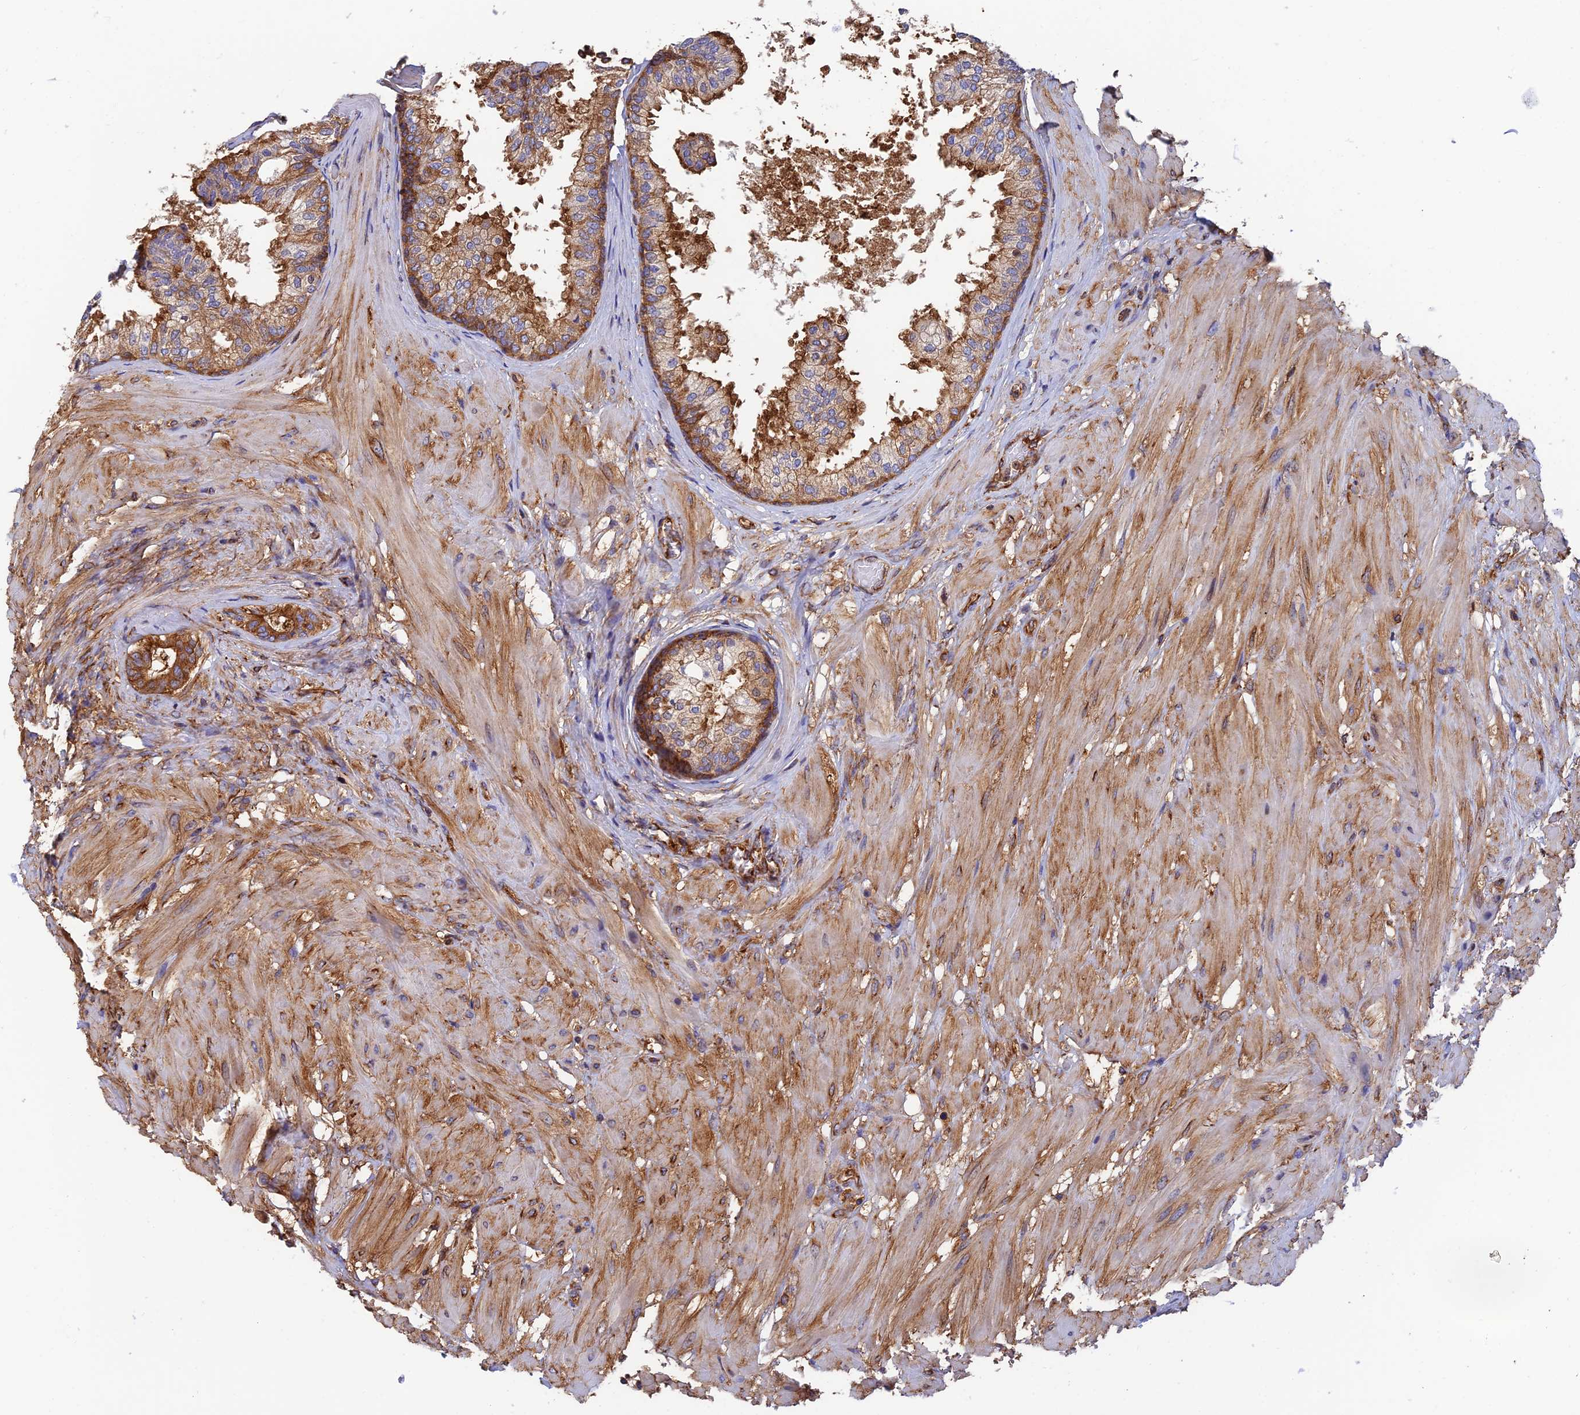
{"staining": {"intensity": "strong", "quantity": ">75%", "location": "cytoplasmic/membranous"}, "tissue": "prostate", "cell_type": "Glandular cells", "image_type": "normal", "snomed": [{"axis": "morphology", "description": "Normal tissue, NOS"}, {"axis": "topography", "description": "Prostate"}], "caption": "Glandular cells show strong cytoplasmic/membranous staining in about >75% of cells in unremarkable prostate. The staining was performed using DAB, with brown indicating positive protein expression. Nuclei are stained blue with hematoxylin.", "gene": "DCTN2", "patient": {"sex": "male", "age": 48}}